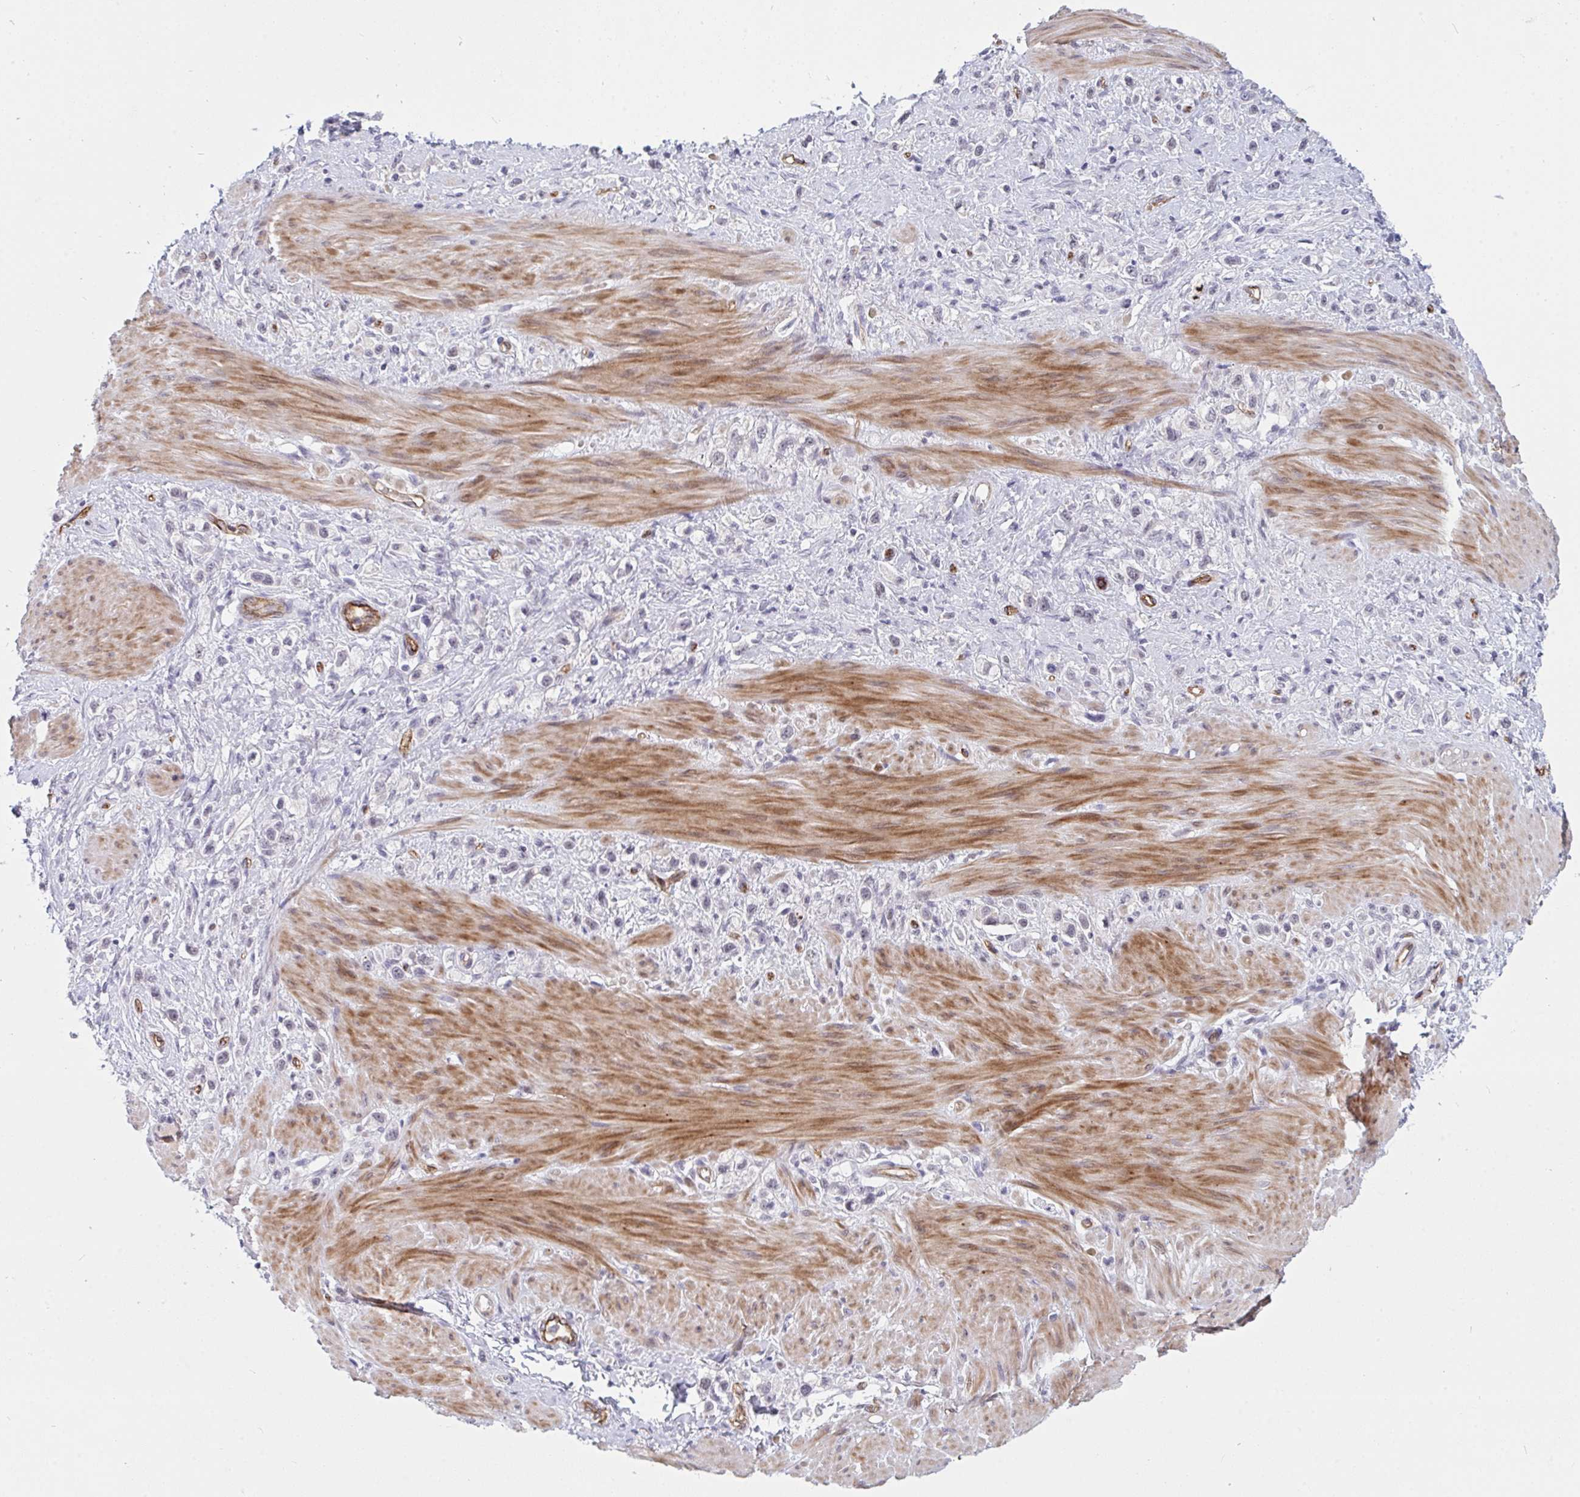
{"staining": {"intensity": "negative", "quantity": "none", "location": "none"}, "tissue": "stomach cancer", "cell_type": "Tumor cells", "image_type": "cancer", "snomed": [{"axis": "morphology", "description": "Adenocarcinoma, NOS"}, {"axis": "topography", "description": "Stomach"}], "caption": "Tumor cells show no significant protein staining in adenocarcinoma (stomach).", "gene": "DSCAML1", "patient": {"sex": "female", "age": 65}}